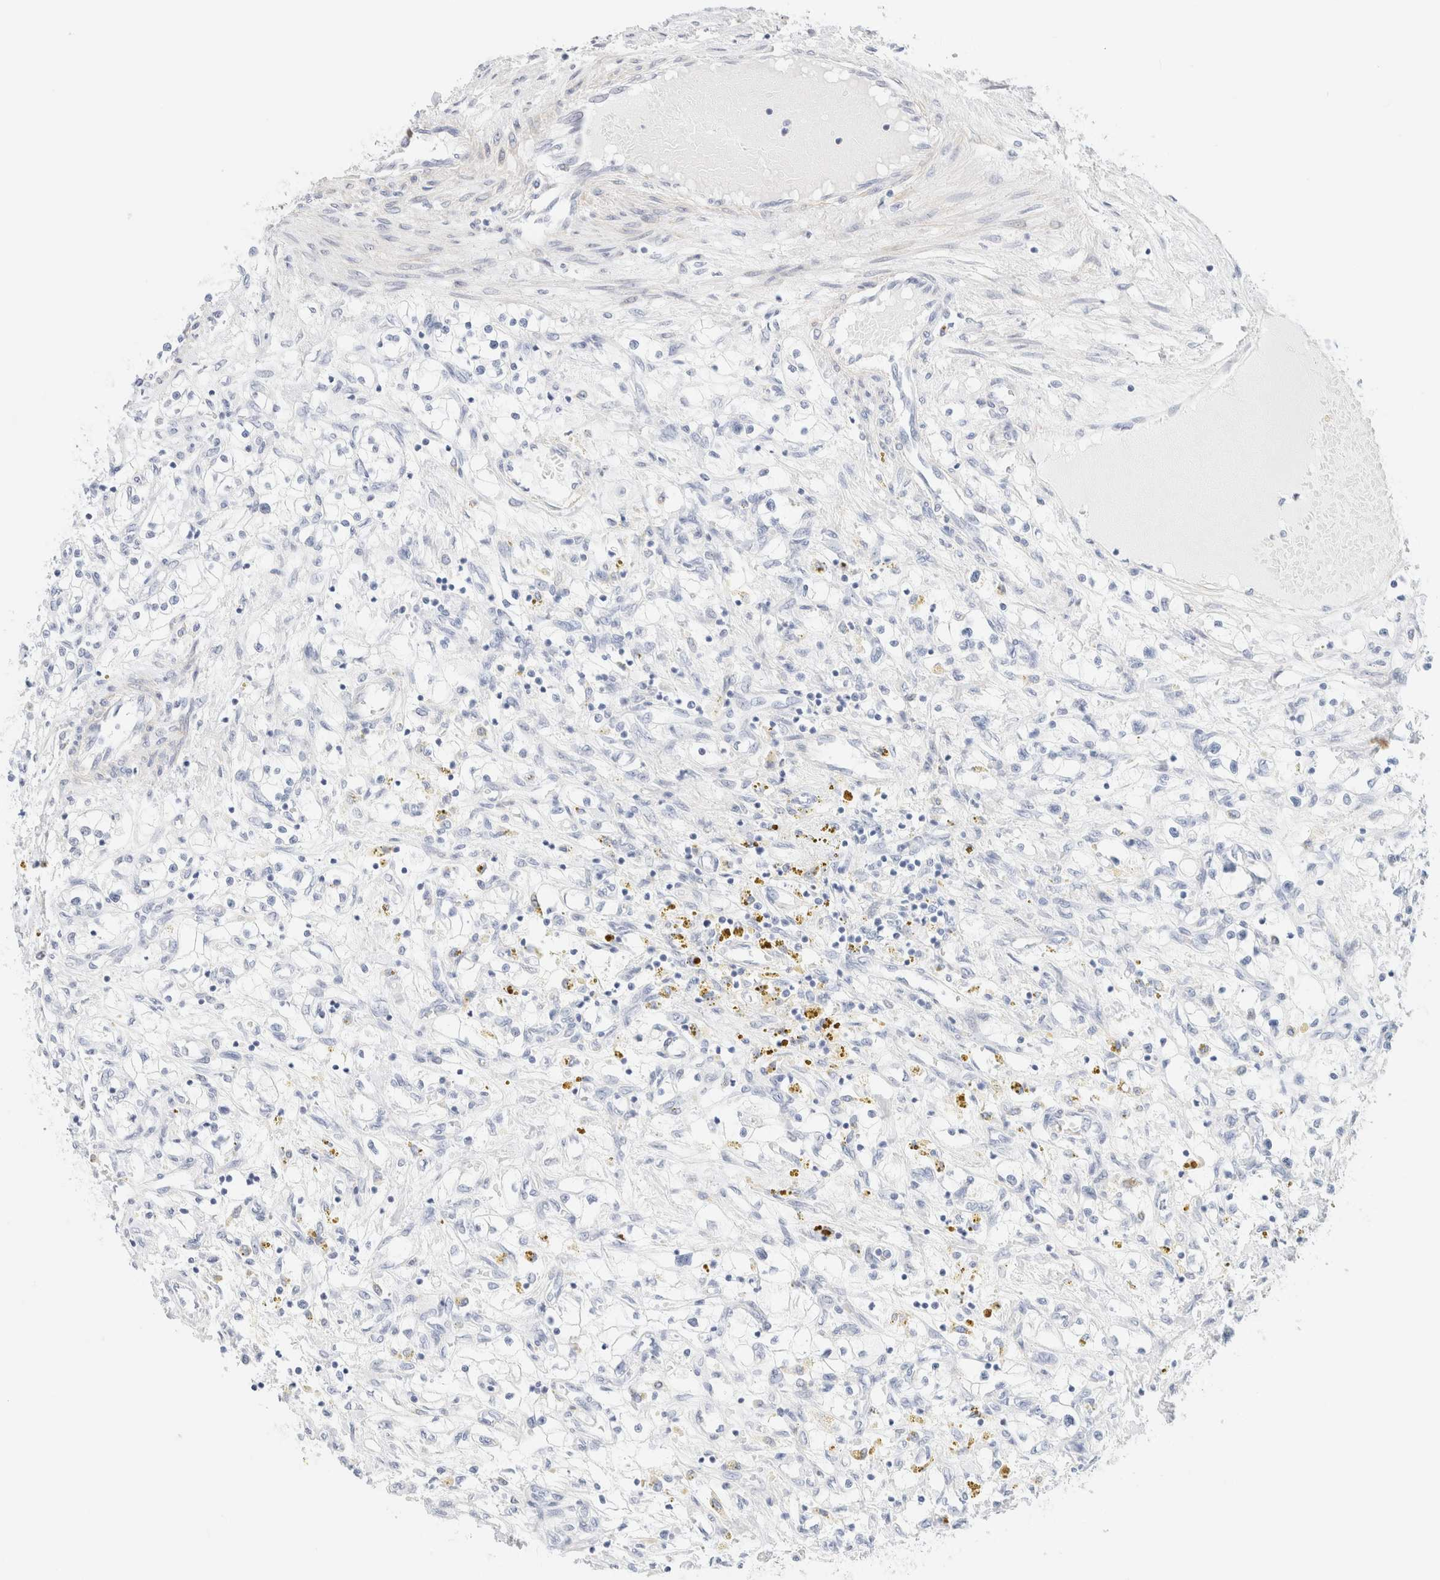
{"staining": {"intensity": "negative", "quantity": "none", "location": "none"}, "tissue": "renal cancer", "cell_type": "Tumor cells", "image_type": "cancer", "snomed": [{"axis": "morphology", "description": "Adenocarcinoma, NOS"}, {"axis": "topography", "description": "Kidney"}], "caption": "Immunohistochemistry of human renal cancer (adenocarcinoma) shows no expression in tumor cells.", "gene": "DPYS", "patient": {"sex": "male", "age": 68}}